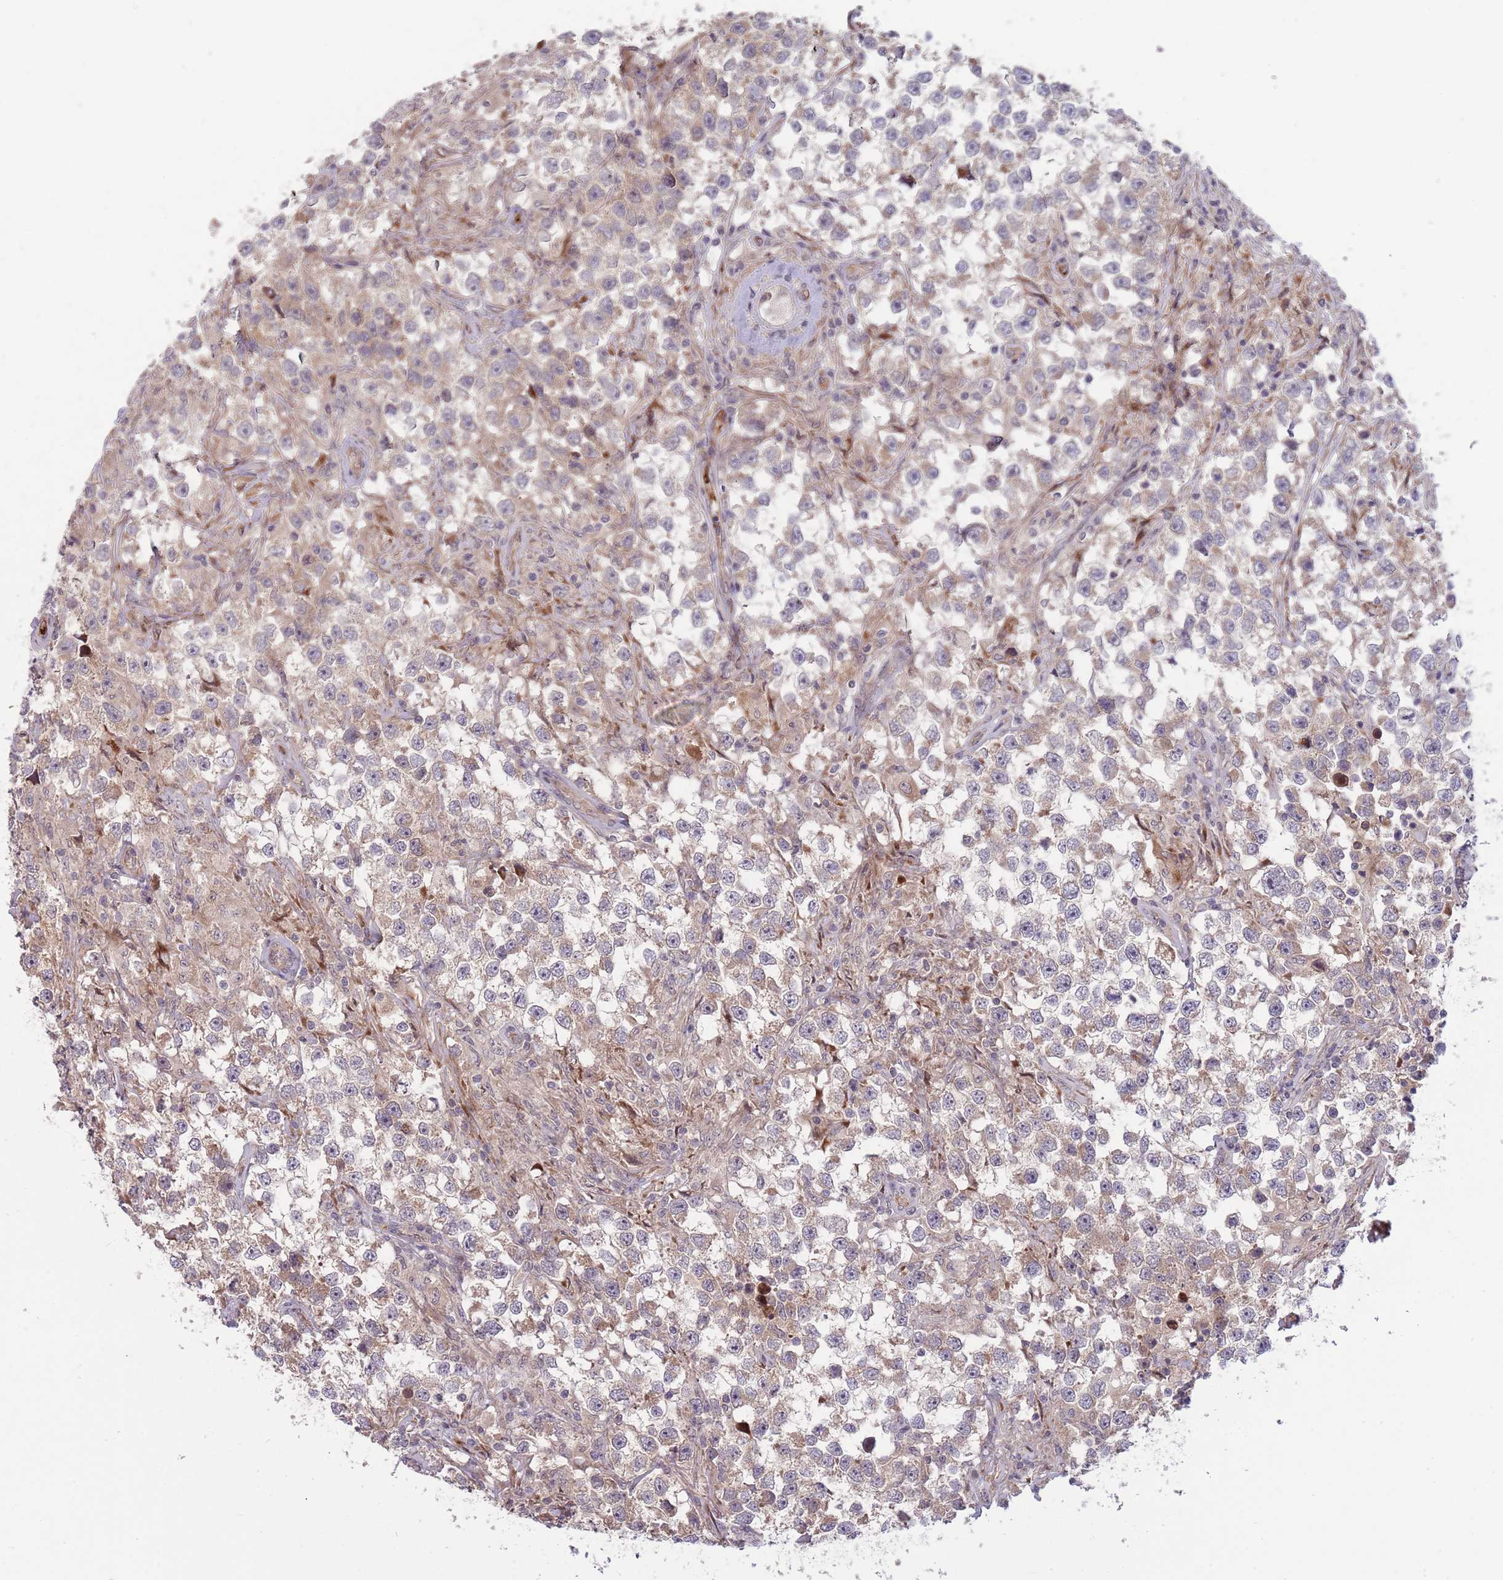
{"staining": {"intensity": "weak", "quantity": "25%-75%", "location": "cytoplasmic/membranous"}, "tissue": "testis cancer", "cell_type": "Tumor cells", "image_type": "cancer", "snomed": [{"axis": "morphology", "description": "Seminoma, NOS"}, {"axis": "topography", "description": "Testis"}], "caption": "Testis cancer stained for a protein (brown) reveals weak cytoplasmic/membranous positive positivity in approximately 25%-75% of tumor cells.", "gene": "NT5DC4", "patient": {"sex": "male", "age": 46}}